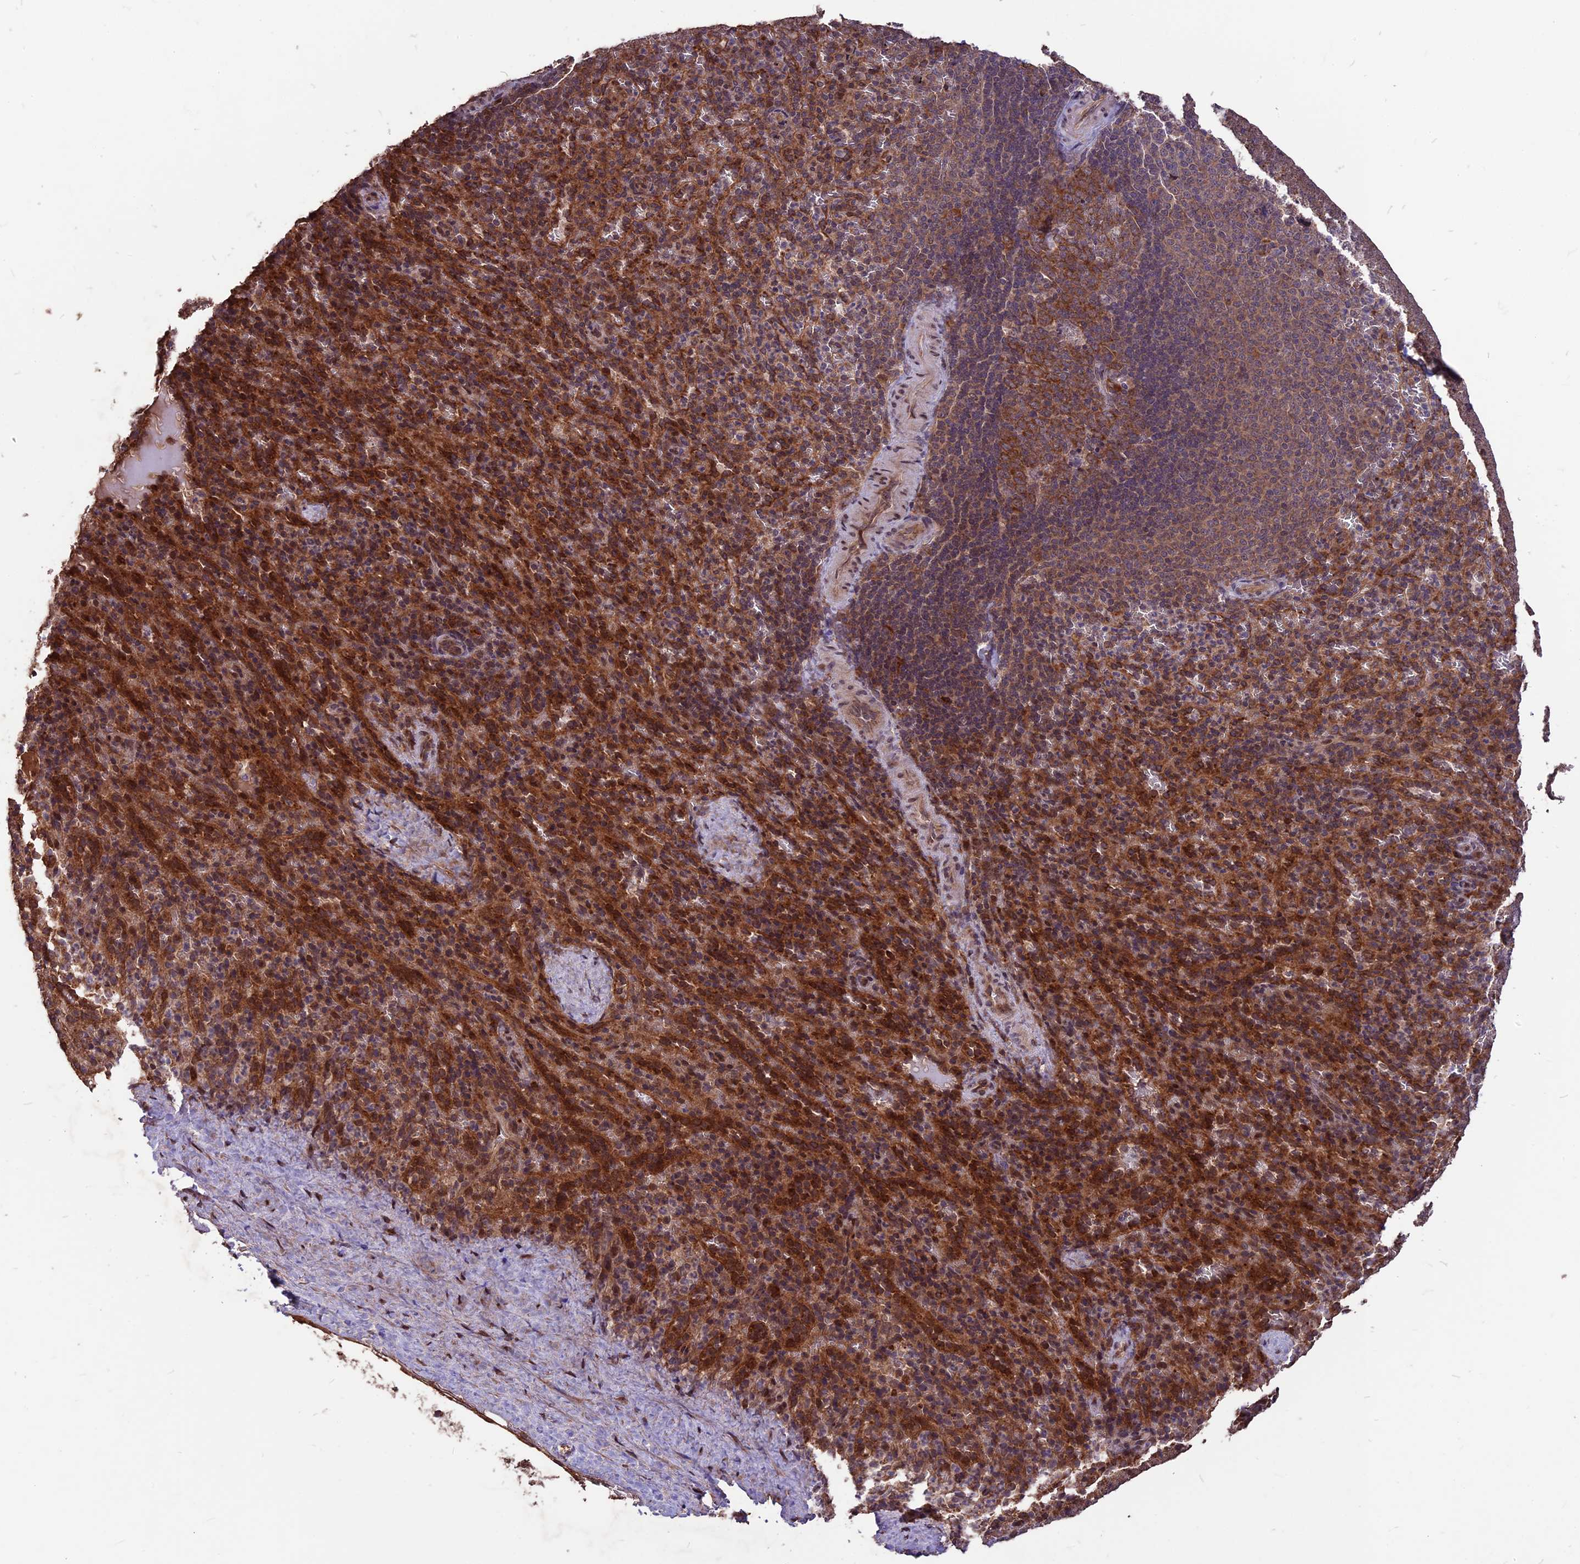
{"staining": {"intensity": "moderate", "quantity": "25%-75%", "location": "cytoplasmic/membranous,nuclear"}, "tissue": "spleen", "cell_type": "Cells in red pulp", "image_type": "normal", "snomed": [{"axis": "morphology", "description": "Normal tissue, NOS"}, {"axis": "topography", "description": "Spleen"}], "caption": "IHC image of normal spleen: spleen stained using IHC demonstrates medium levels of moderate protein expression localized specifically in the cytoplasmic/membranous,nuclear of cells in red pulp, appearing as a cytoplasmic/membranous,nuclear brown color.", "gene": "ZNF598", "patient": {"sex": "female", "age": 21}}